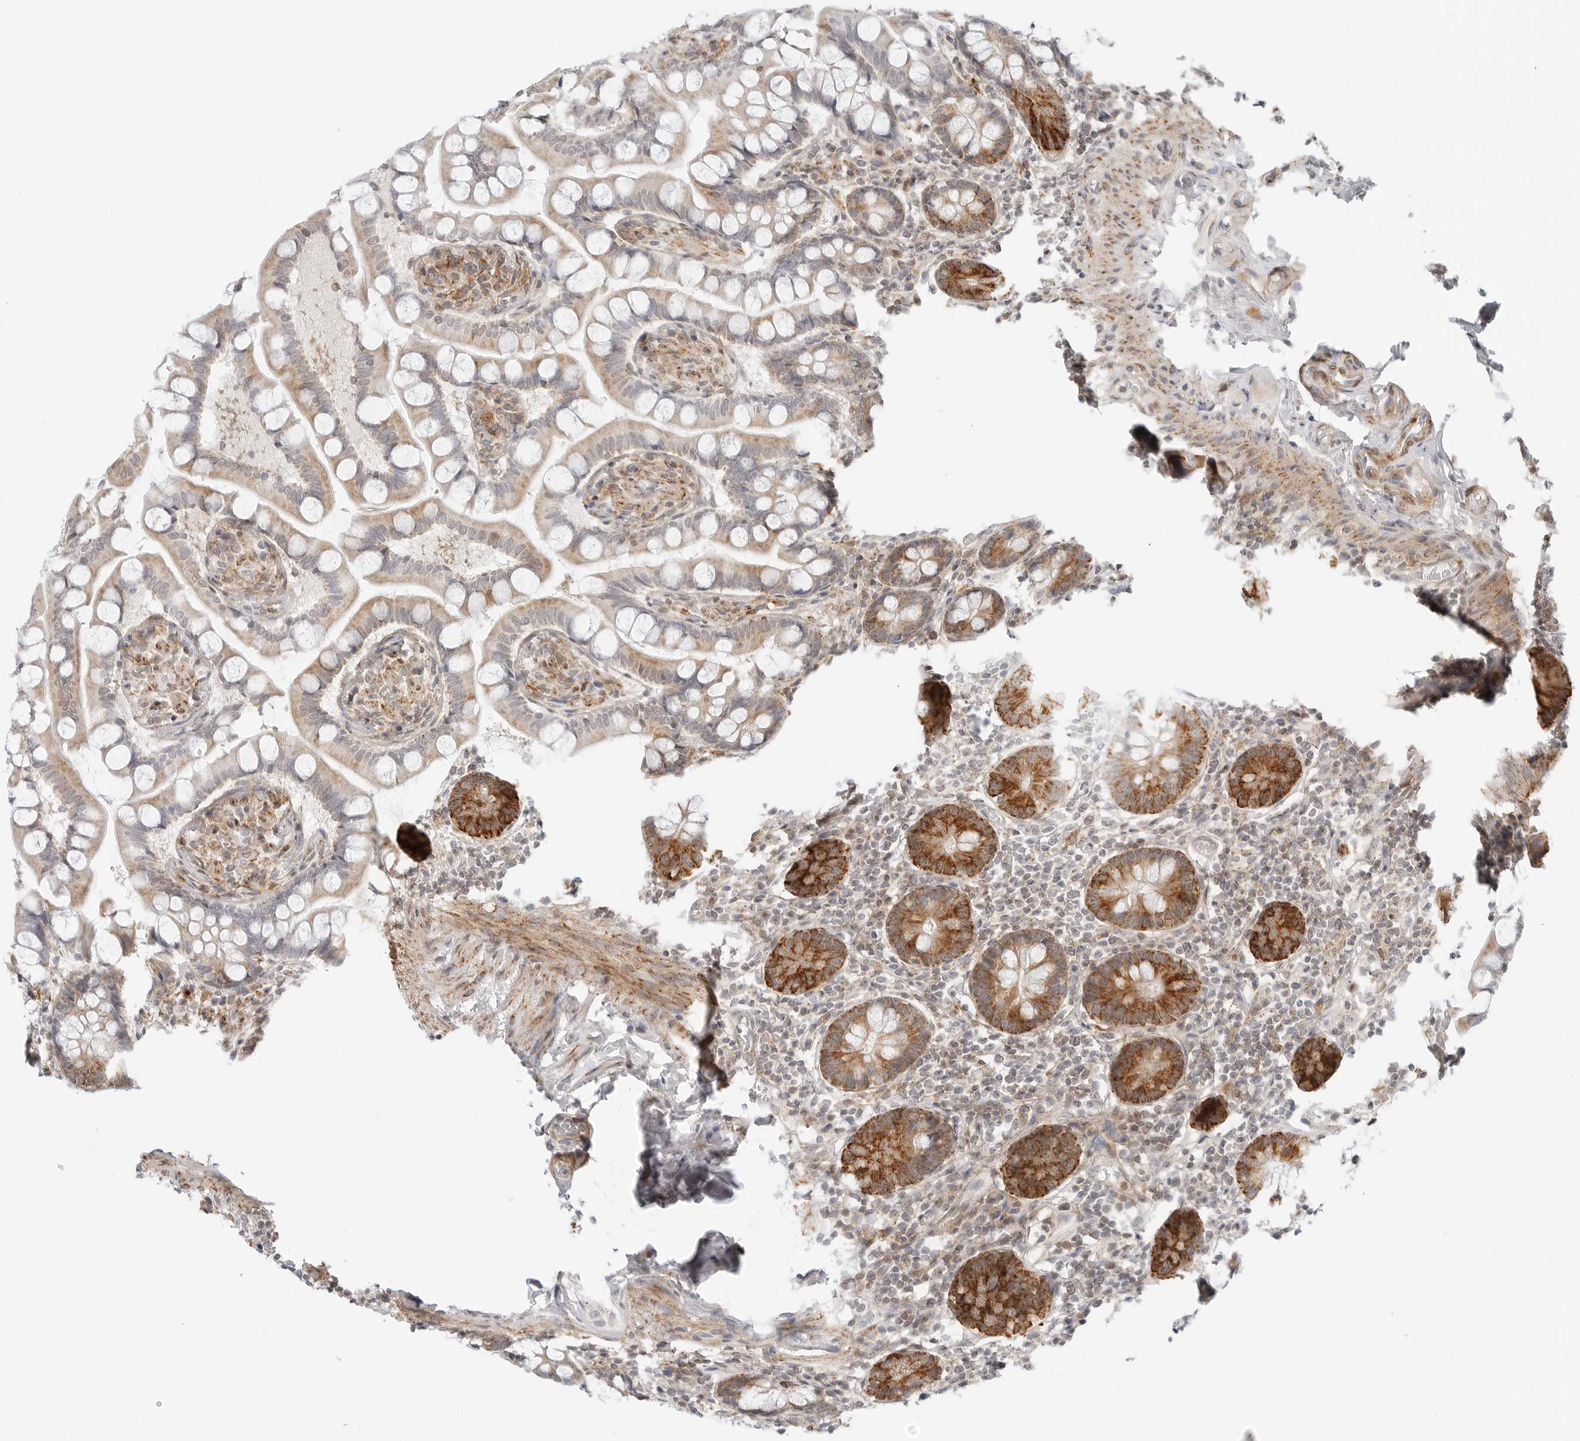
{"staining": {"intensity": "strong", "quantity": "25%-75%", "location": "cytoplasmic/membranous"}, "tissue": "small intestine", "cell_type": "Glandular cells", "image_type": "normal", "snomed": [{"axis": "morphology", "description": "Normal tissue, NOS"}, {"axis": "topography", "description": "Small intestine"}], "caption": "Immunohistochemical staining of benign small intestine displays high levels of strong cytoplasmic/membranous expression in about 25%-75% of glandular cells.", "gene": "C1QTNF1", "patient": {"sex": "male", "age": 41}}